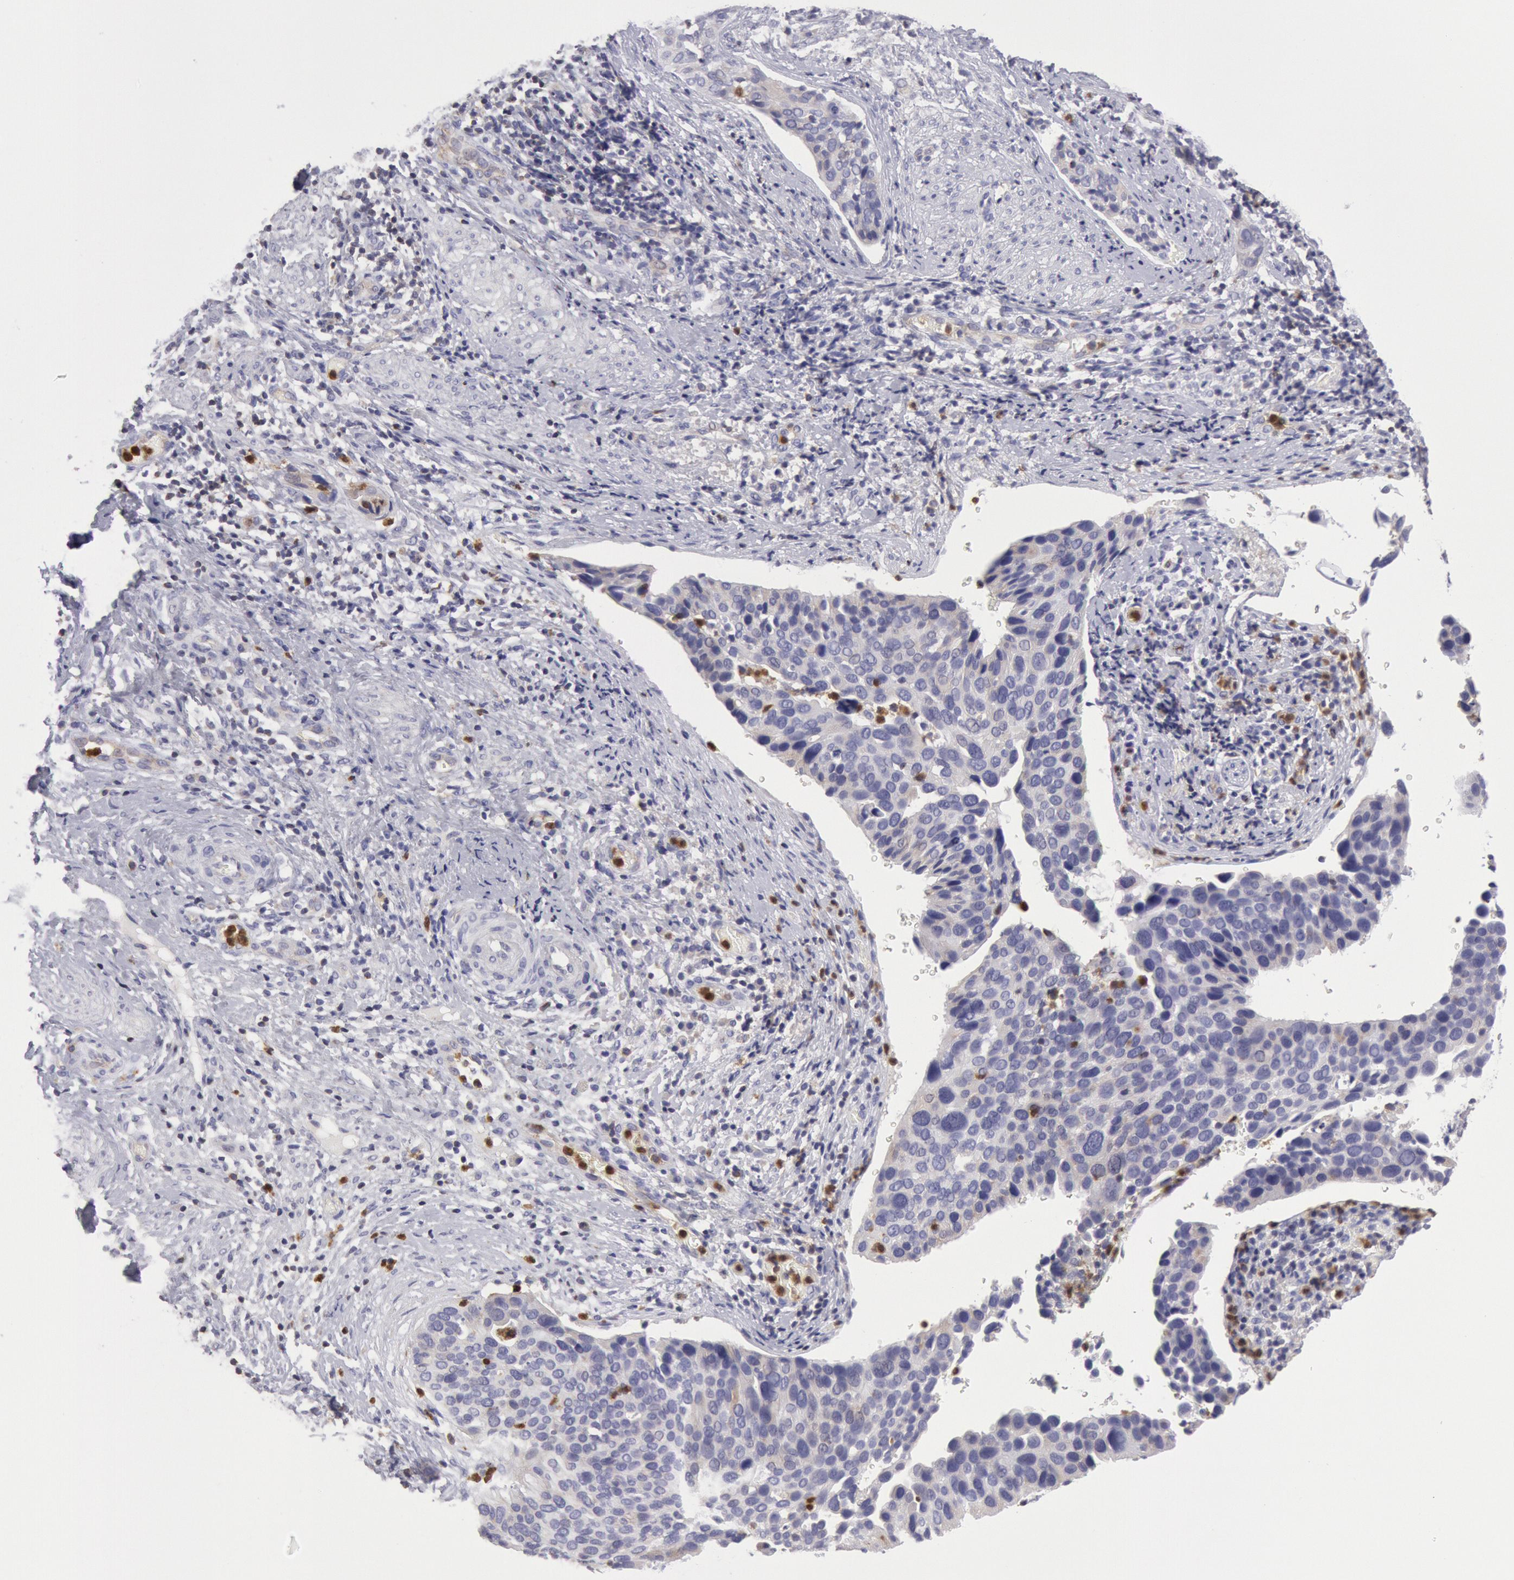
{"staining": {"intensity": "negative", "quantity": "none", "location": "none"}, "tissue": "cervical cancer", "cell_type": "Tumor cells", "image_type": "cancer", "snomed": [{"axis": "morphology", "description": "Squamous cell carcinoma, NOS"}, {"axis": "topography", "description": "Cervix"}], "caption": "High magnification brightfield microscopy of cervical squamous cell carcinoma stained with DAB (brown) and counterstained with hematoxylin (blue): tumor cells show no significant positivity. The staining is performed using DAB brown chromogen with nuclei counter-stained in using hematoxylin.", "gene": "RAB27A", "patient": {"sex": "female", "age": 31}}